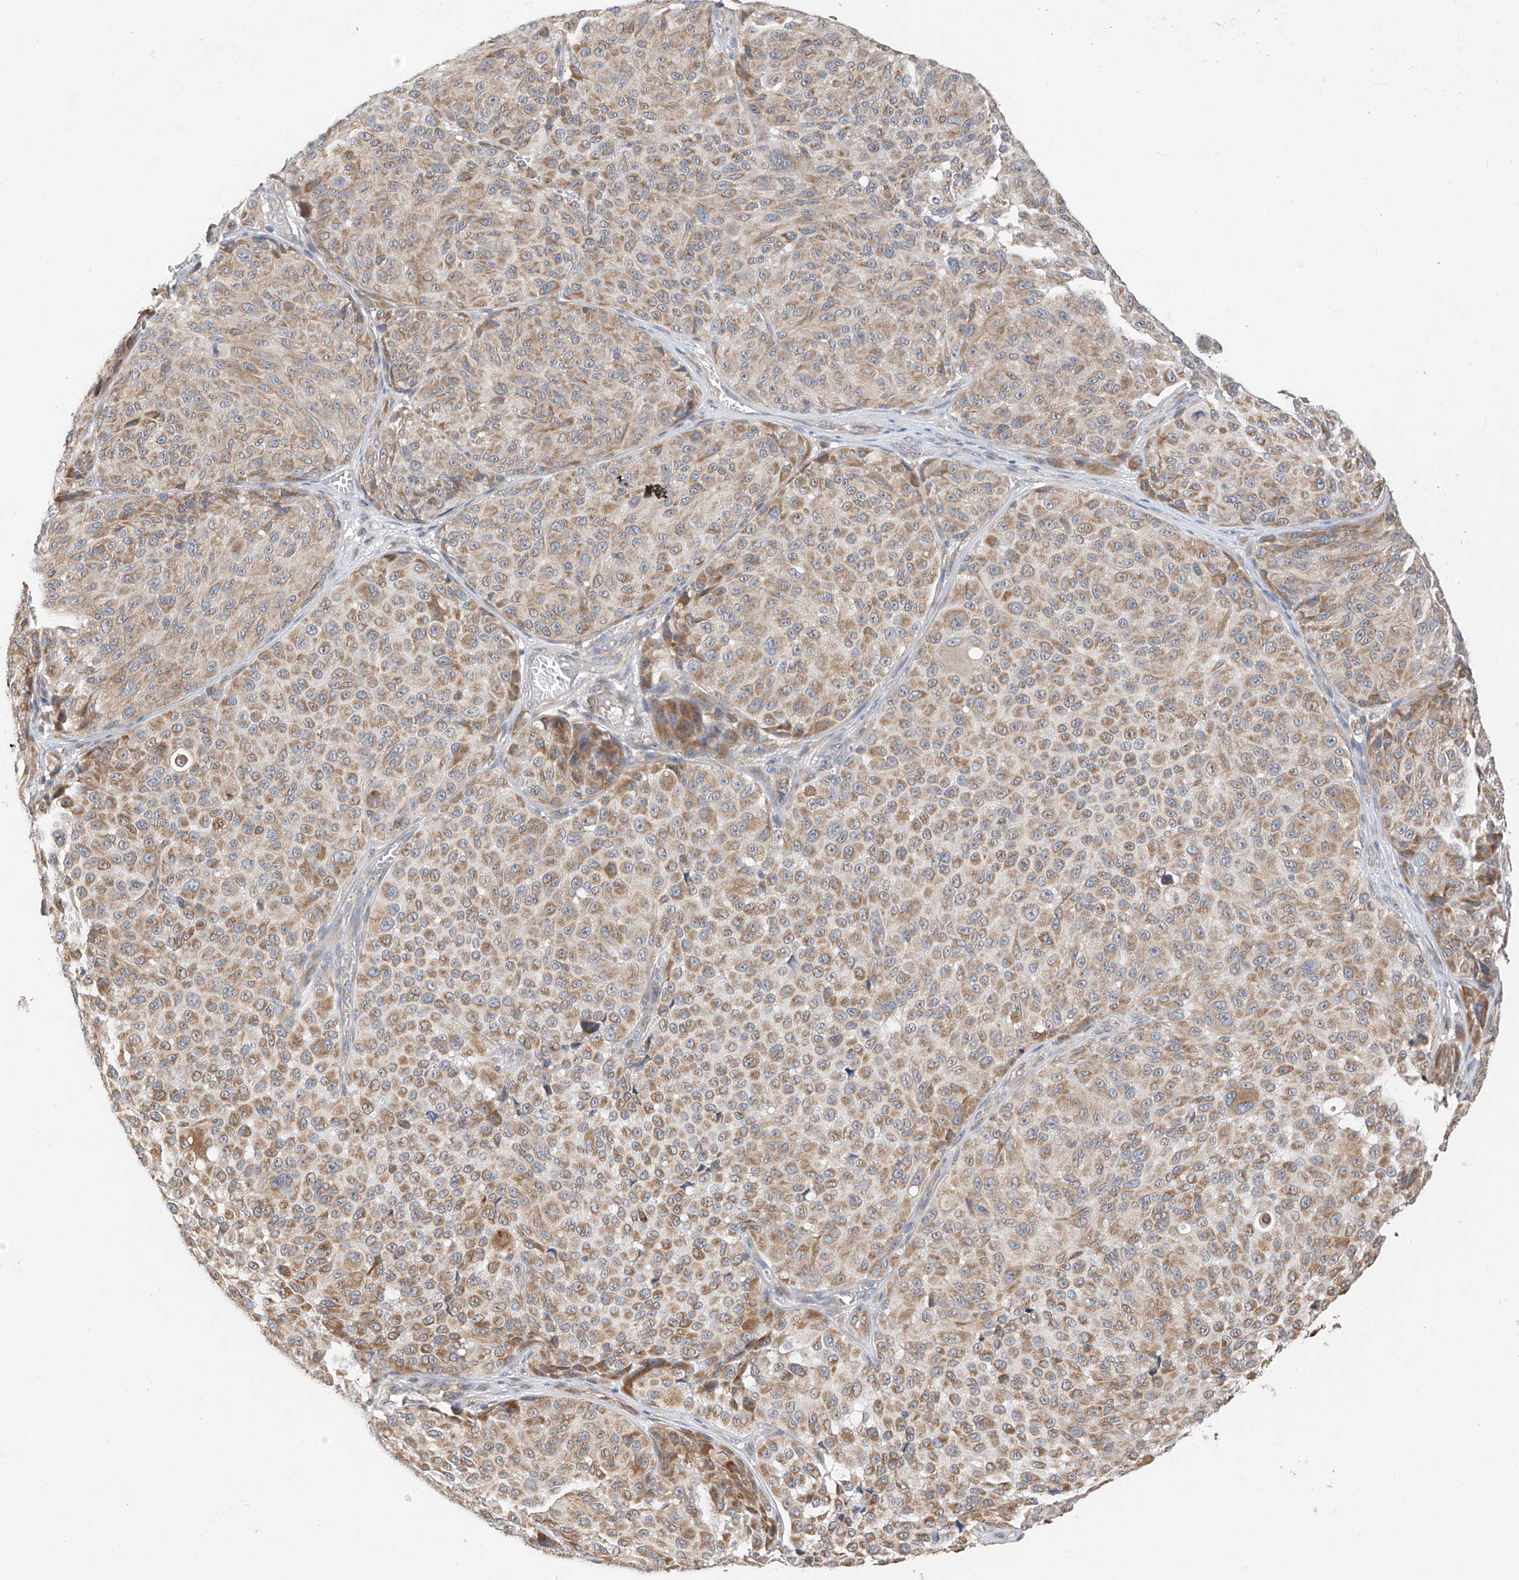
{"staining": {"intensity": "moderate", "quantity": ">75%", "location": "cytoplasmic/membranous"}, "tissue": "melanoma", "cell_type": "Tumor cells", "image_type": "cancer", "snomed": [{"axis": "morphology", "description": "Malignant melanoma, NOS"}, {"axis": "topography", "description": "Skin"}], "caption": "Brown immunohistochemical staining in malignant melanoma reveals moderate cytoplasmic/membranous expression in about >75% of tumor cells.", "gene": "PPA2", "patient": {"sex": "male", "age": 83}}